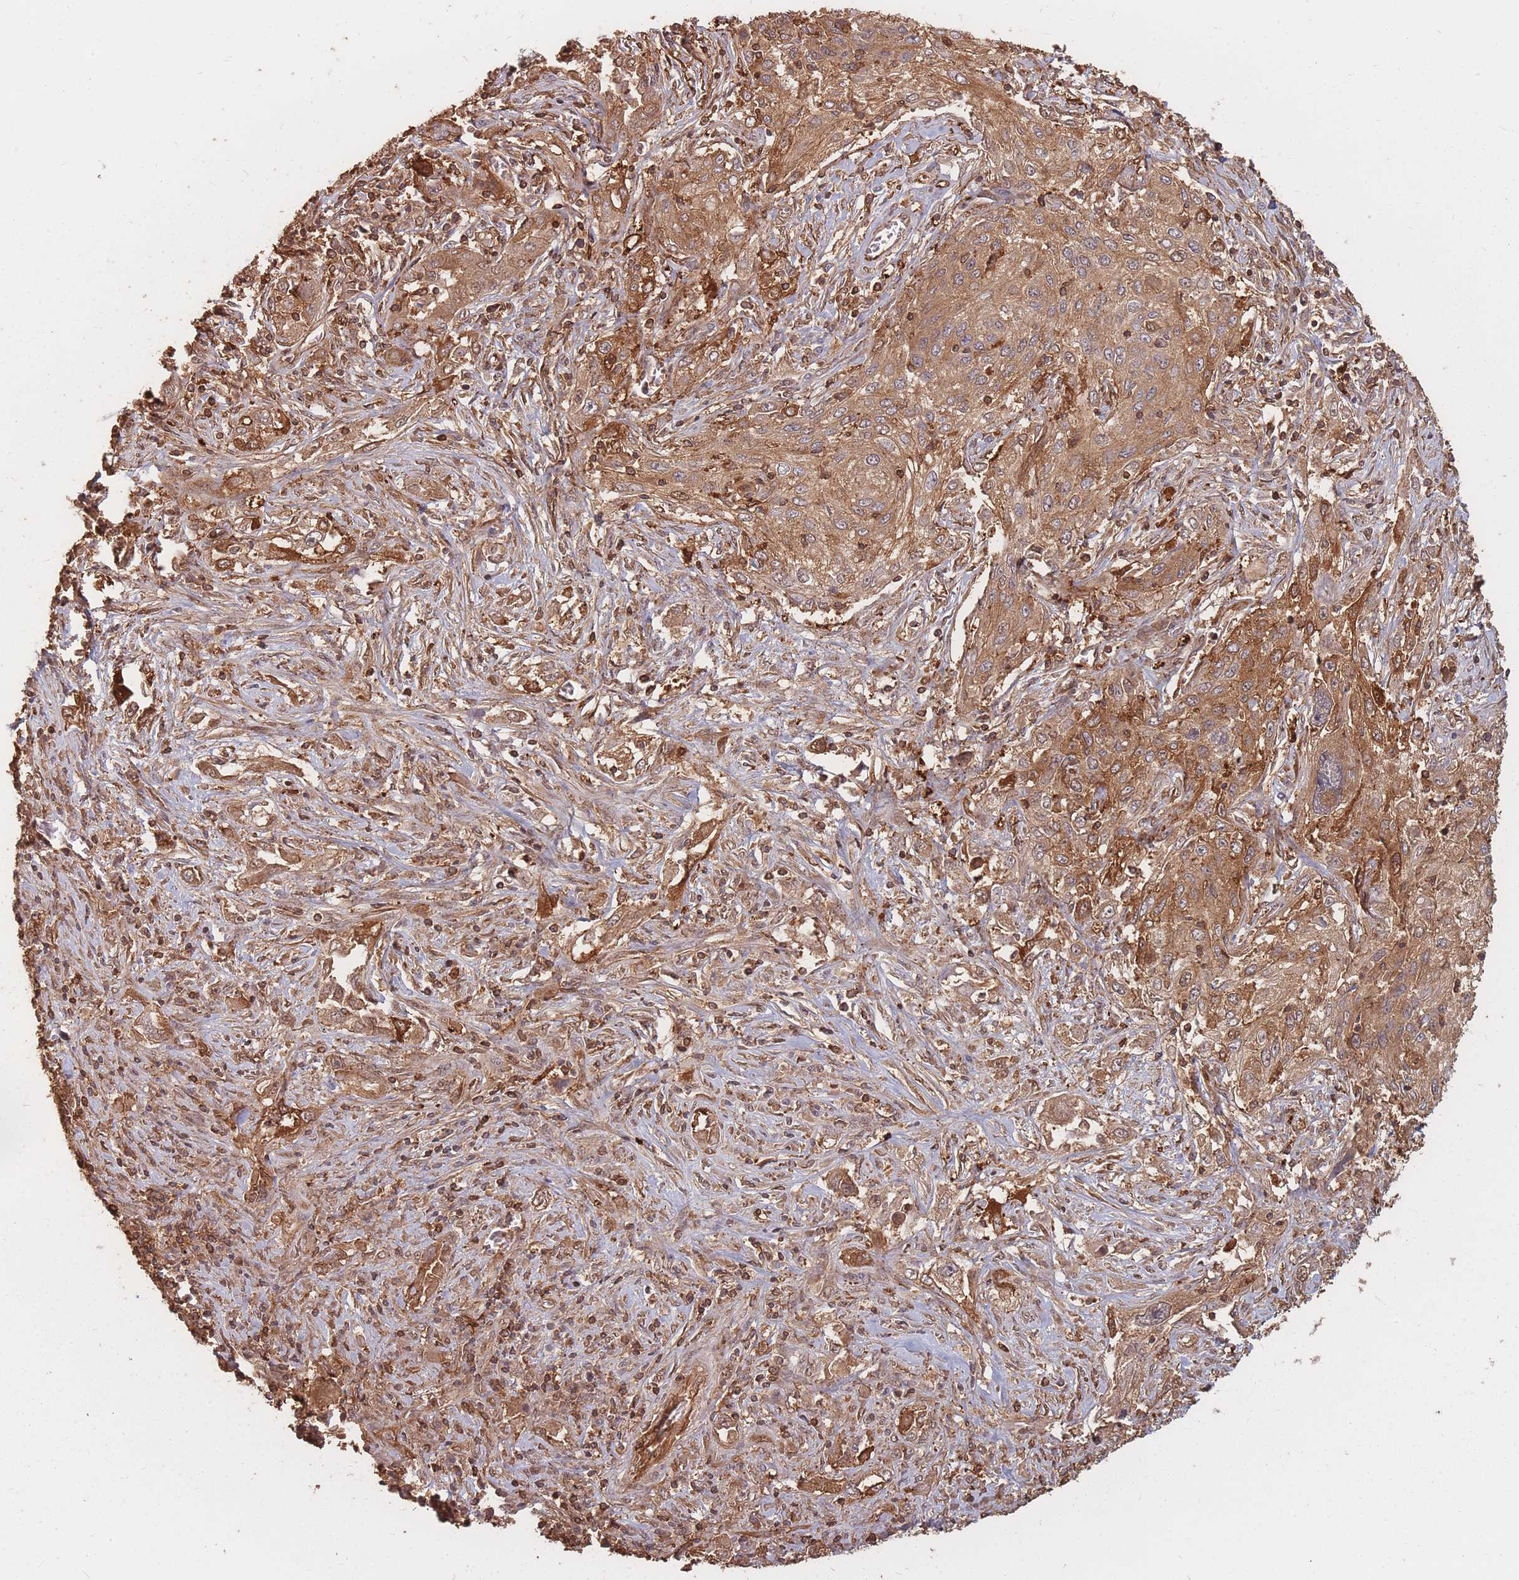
{"staining": {"intensity": "moderate", "quantity": ">75%", "location": "cytoplasmic/membranous"}, "tissue": "lung cancer", "cell_type": "Tumor cells", "image_type": "cancer", "snomed": [{"axis": "morphology", "description": "Squamous cell carcinoma, NOS"}, {"axis": "topography", "description": "Lung"}], "caption": "High-magnification brightfield microscopy of lung cancer stained with DAB (3,3'-diaminobenzidine) (brown) and counterstained with hematoxylin (blue). tumor cells exhibit moderate cytoplasmic/membranous positivity is appreciated in about>75% of cells.", "gene": "PLS3", "patient": {"sex": "female", "age": 69}}